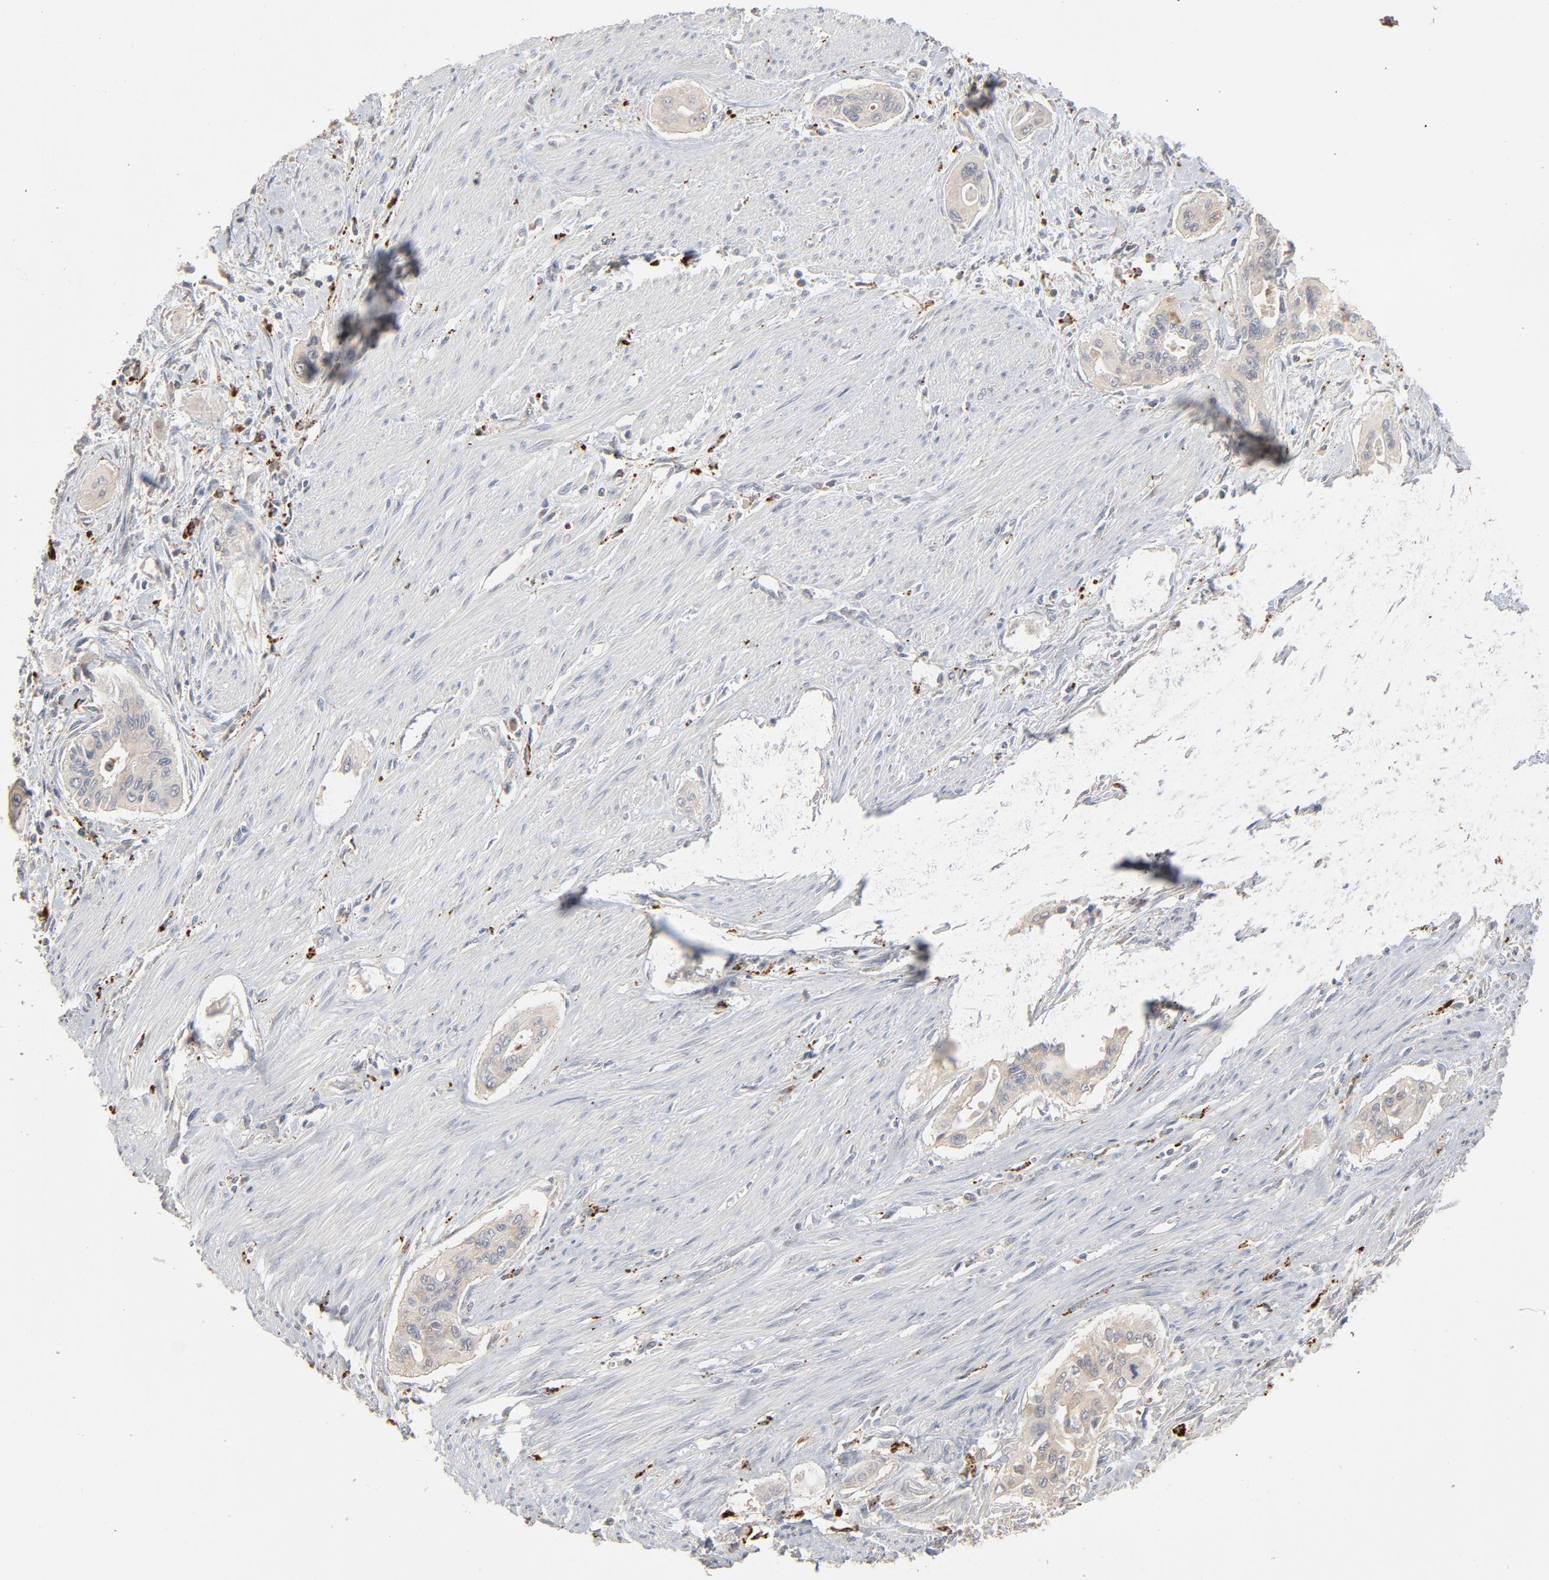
{"staining": {"intensity": "negative", "quantity": "none", "location": "none"}, "tissue": "pancreatic cancer", "cell_type": "Tumor cells", "image_type": "cancer", "snomed": [{"axis": "morphology", "description": "Adenocarcinoma, NOS"}, {"axis": "topography", "description": "Pancreas"}], "caption": "This is an immunohistochemistry image of pancreatic cancer. There is no expression in tumor cells.", "gene": "POMT2", "patient": {"sex": "male", "age": 77}}